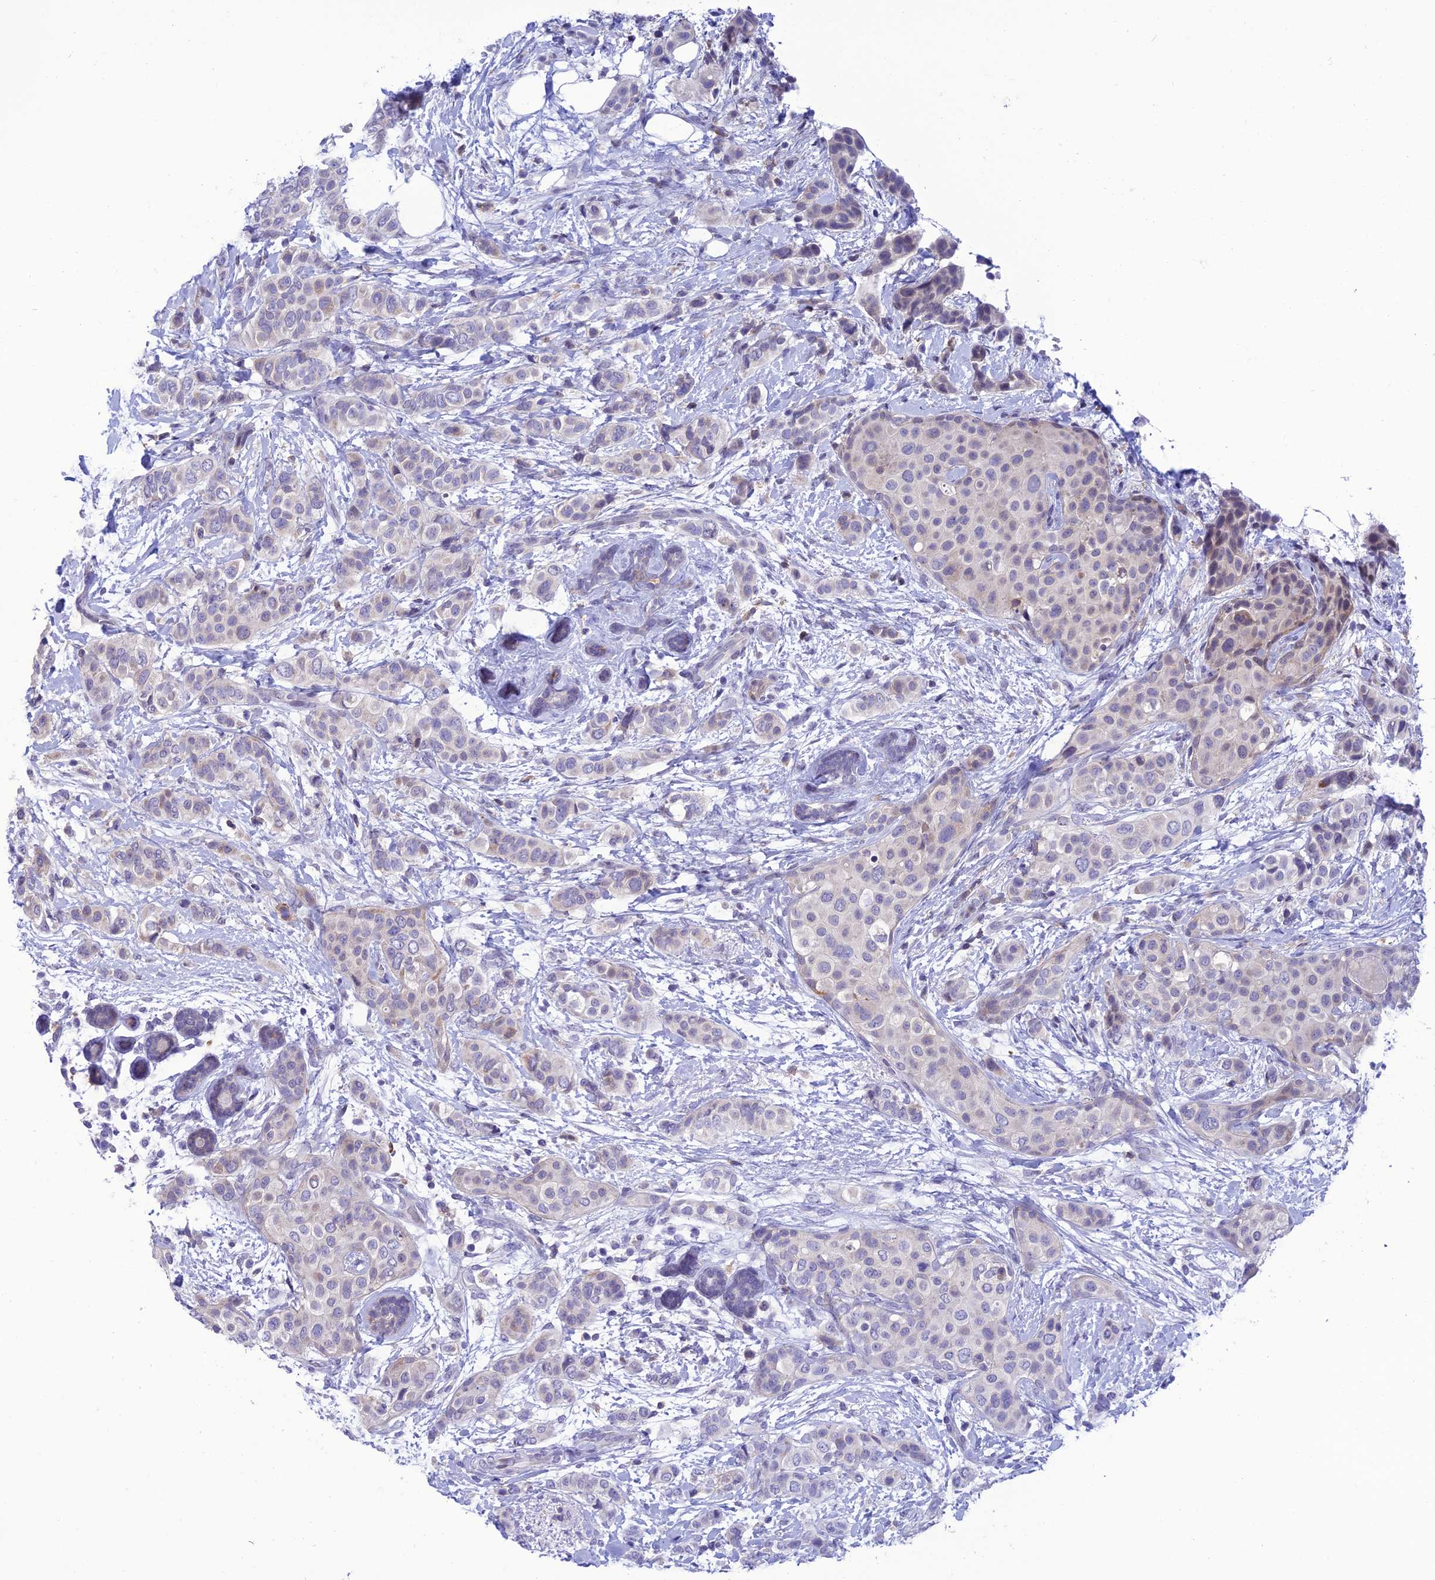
{"staining": {"intensity": "negative", "quantity": "none", "location": "none"}, "tissue": "breast cancer", "cell_type": "Tumor cells", "image_type": "cancer", "snomed": [{"axis": "morphology", "description": "Lobular carcinoma"}, {"axis": "topography", "description": "Breast"}], "caption": "This is an IHC micrograph of human breast cancer. There is no positivity in tumor cells.", "gene": "FAM76A", "patient": {"sex": "female", "age": 51}}